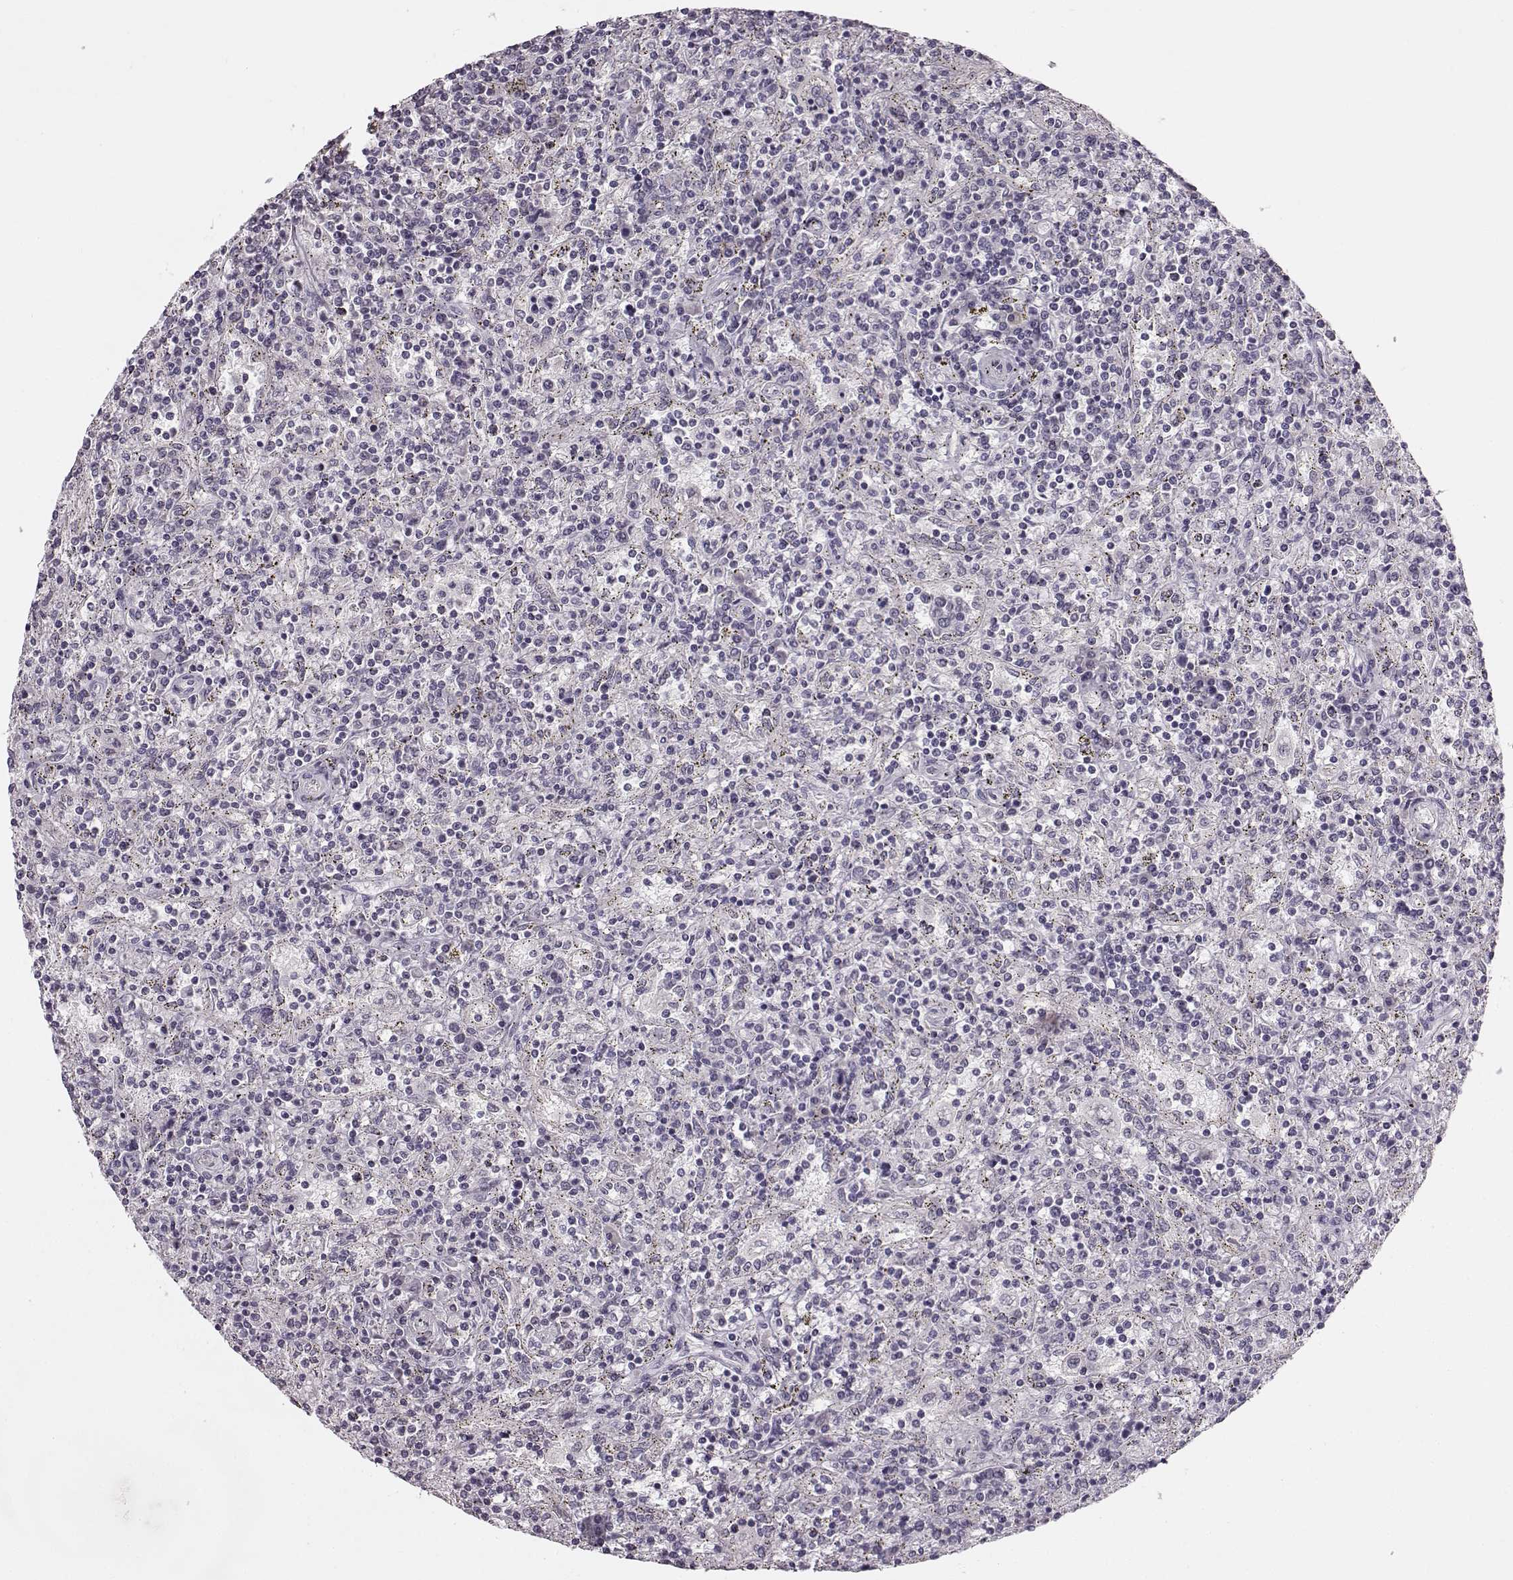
{"staining": {"intensity": "negative", "quantity": "none", "location": "none"}, "tissue": "lymphoma", "cell_type": "Tumor cells", "image_type": "cancer", "snomed": [{"axis": "morphology", "description": "Malignant lymphoma, non-Hodgkin's type, Low grade"}, {"axis": "topography", "description": "Spleen"}], "caption": "Protein analysis of malignant lymphoma, non-Hodgkin's type (low-grade) reveals no significant positivity in tumor cells. The staining was performed using DAB to visualize the protein expression in brown, while the nuclei were stained in blue with hematoxylin (Magnification: 20x).", "gene": "MAP6D1", "patient": {"sex": "male", "age": 62}}